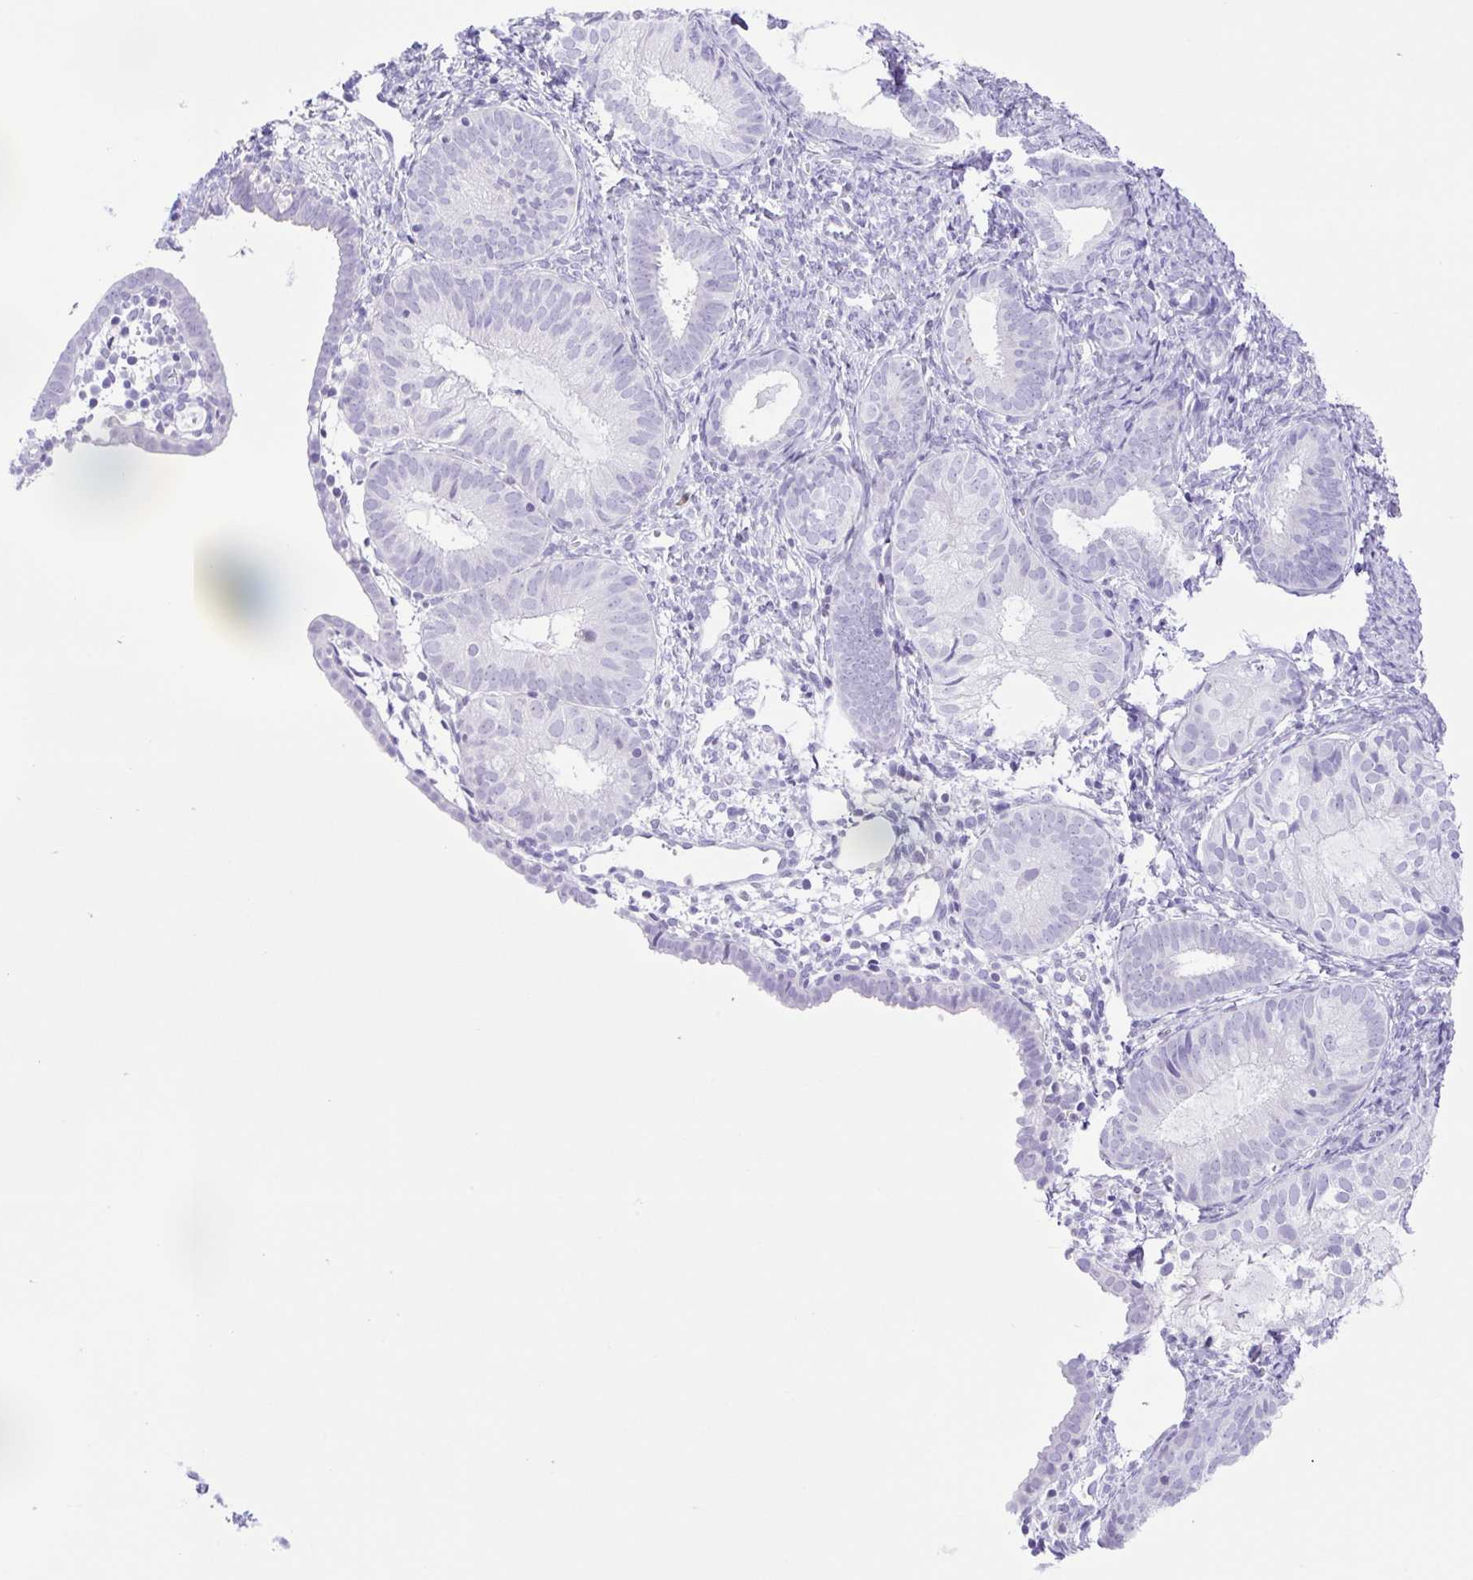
{"staining": {"intensity": "negative", "quantity": "none", "location": "none"}, "tissue": "endometrial cancer", "cell_type": "Tumor cells", "image_type": "cancer", "snomed": [{"axis": "morphology", "description": "Normal tissue, NOS"}, {"axis": "morphology", "description": "Adenocarcinoma, NOS"}, {"axis": "topography", "description": "Smooth muscle"}, {"axis": "topography", "description": "Endometrium"}, {"axis": "topography", "description": "Myometrium, NOS"}], "caption": "The photomicrograph exhibits no significant positivity in tumor cells of endometrial cancer (adenocarcinoma). The staining was performed using DAB to visualize the protein expression in brown, while the nuclei were stained in blue with hematoxylin (Magnification: 20x).", "gene": "SYNPR", "patient": {"sex": "female", "age": 81}}